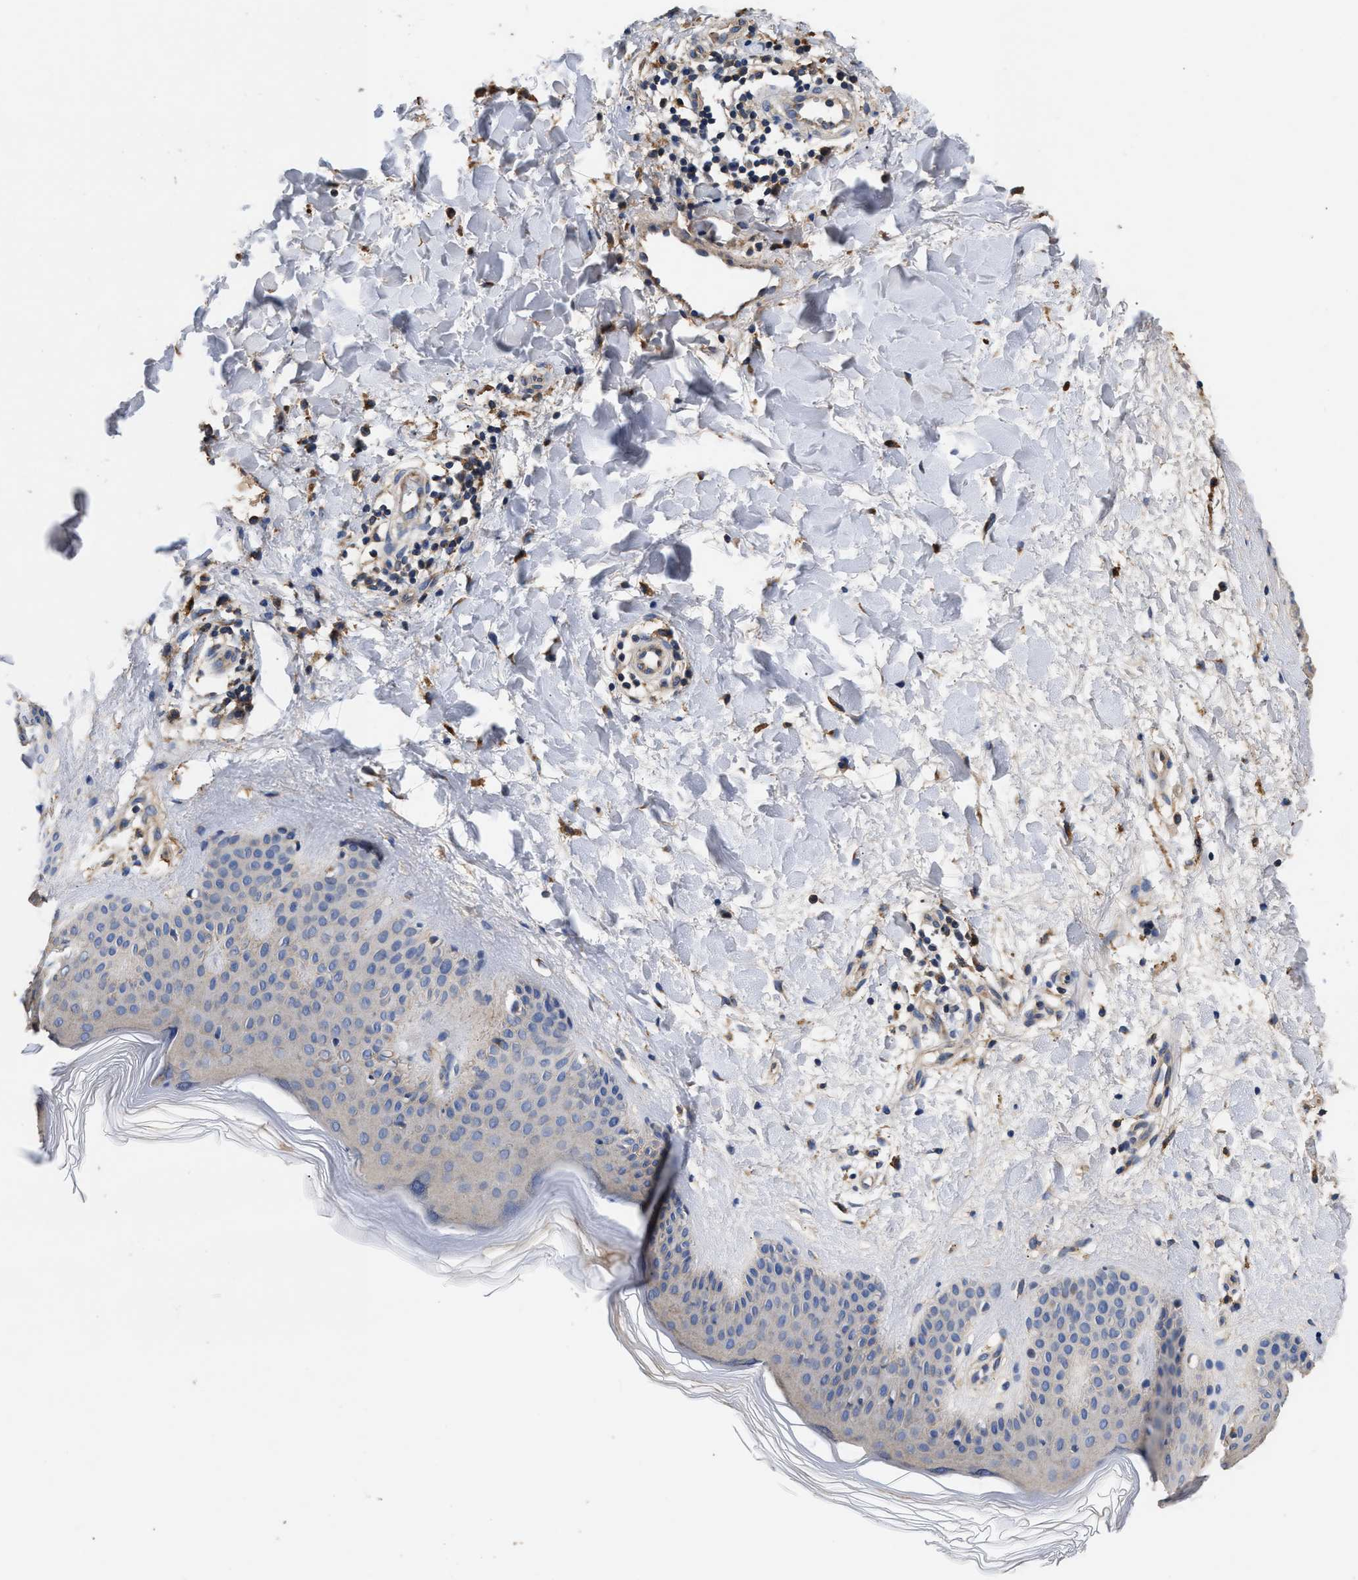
{"staining": {"intensity": "moderate", "quantity": ">75%", "location": "cytoplasmic/membranous"}, "tissue": "skin", "cell_type": "Fibroblasts", "image_type": "normal", "snomed": [{"axis": "morphology", "description": "Normal tissue, NOS"}, {"axis": "morphology", "description": "Malignant melanoma, Metastatic site"}, {"axis": "topography", "description": "Skin"}], "caption": "The micrograph demonstrates immunohistochemical staining of normal skin. There is moderate cytoplasmic/membranous staining is present in about >75% of fibroblasts. (DAB (3,3'-diaminobenzidine) = brown stain, brightfield microscopy at high magnification).", "gene": "KLB", "patient": {"sex": "male", "age": 41}}